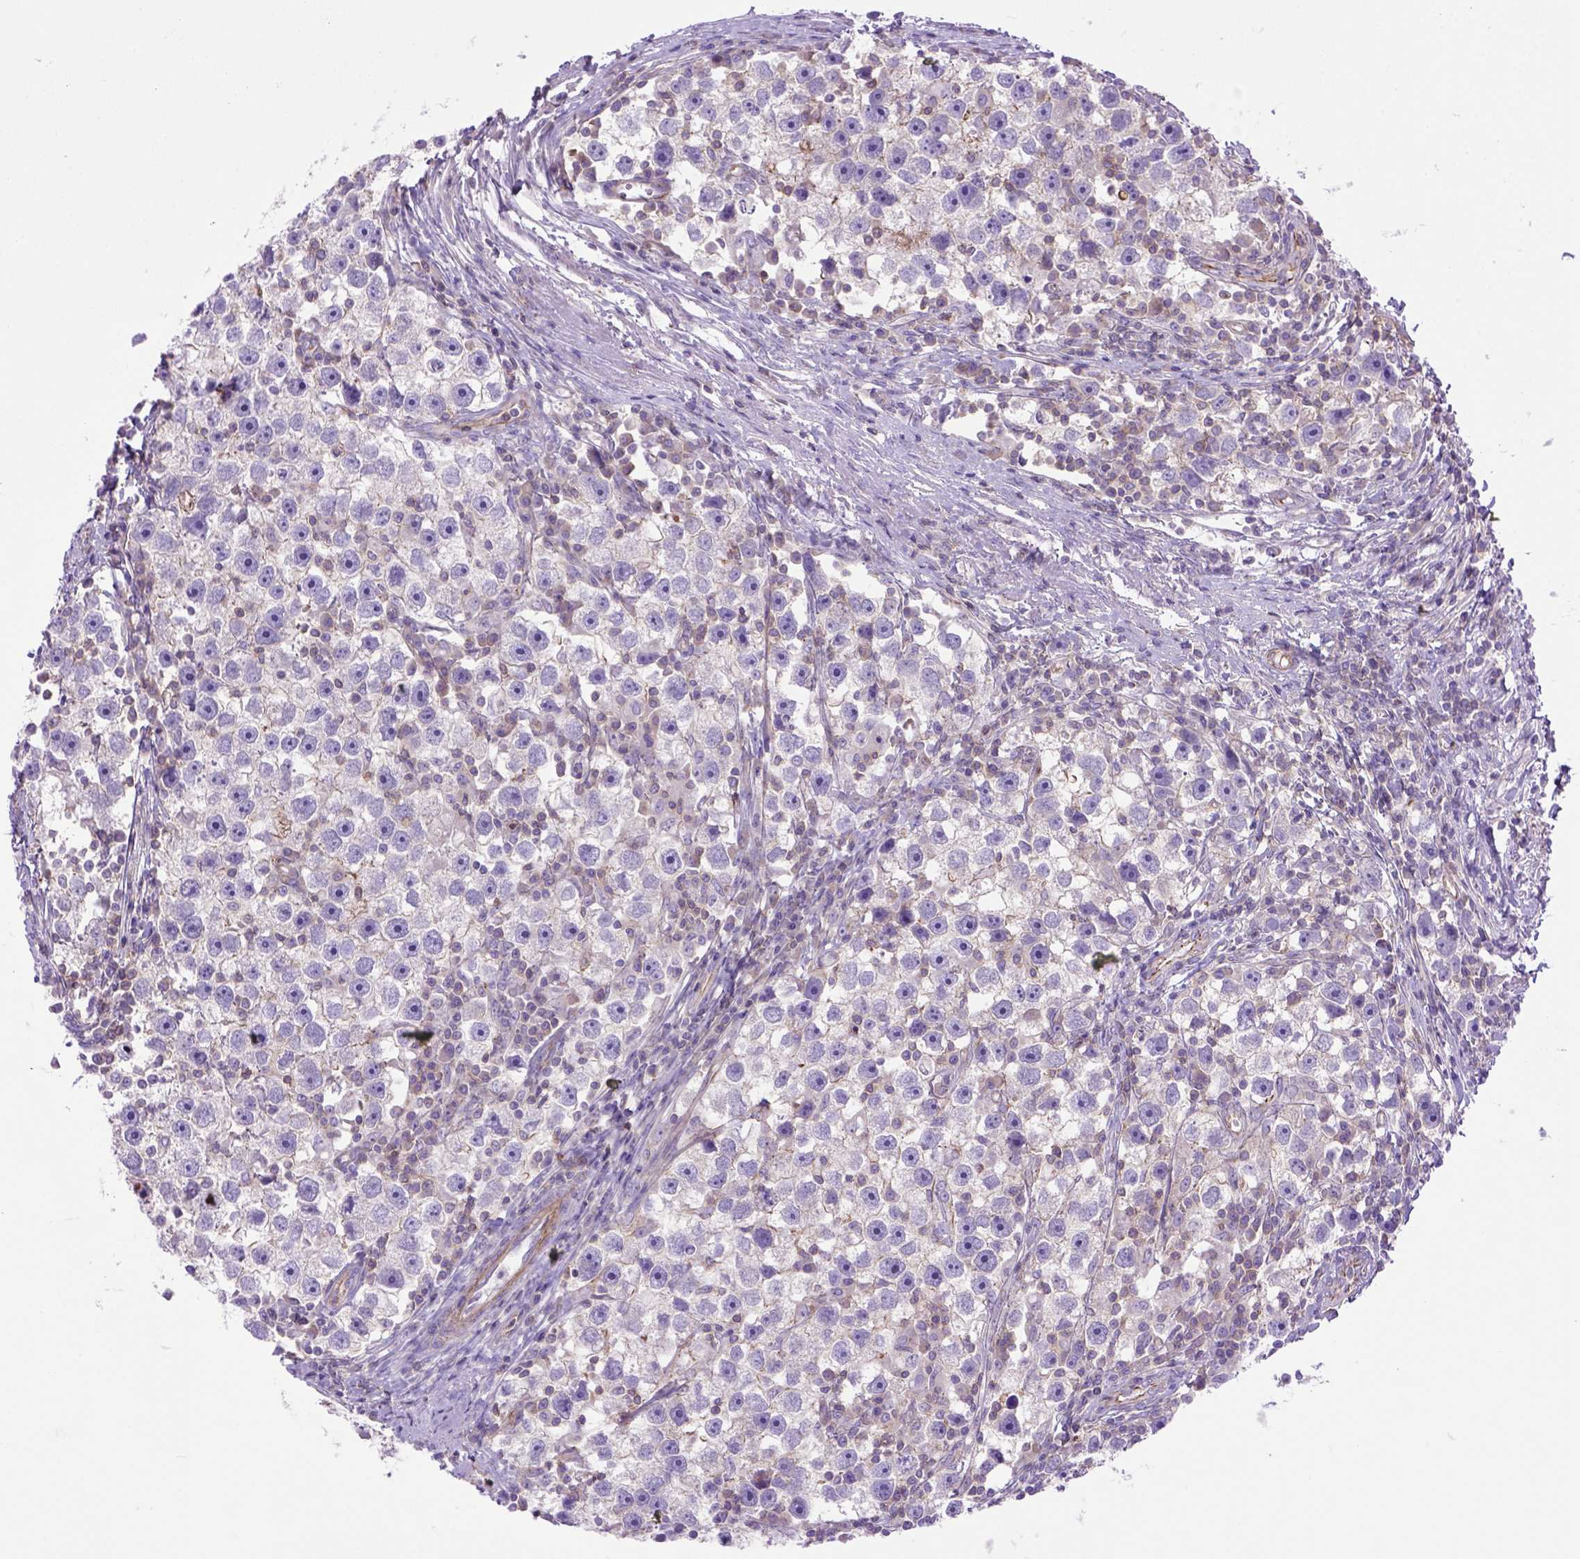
{"staining": {"intensity": "moderate", "quantity": "<25%", "location": "cytoplasmic/membranous"}, "tissue": "testis cancer", "cell_type": "Tumor cells", "image_type": "cancer", "snomed": [{"axis": "morphology", "description": "Seminoma, NOS"}, {"axis": "topography", "description": "Testis"}], "caption": "This is an image of immunohistochemistry staining of seminoma (testis), which shows moderate expression in the cytoplasmic/membranous of tumor cells.", "gene": "PEX12", "patient": {"sex": "male", "age": 30}}